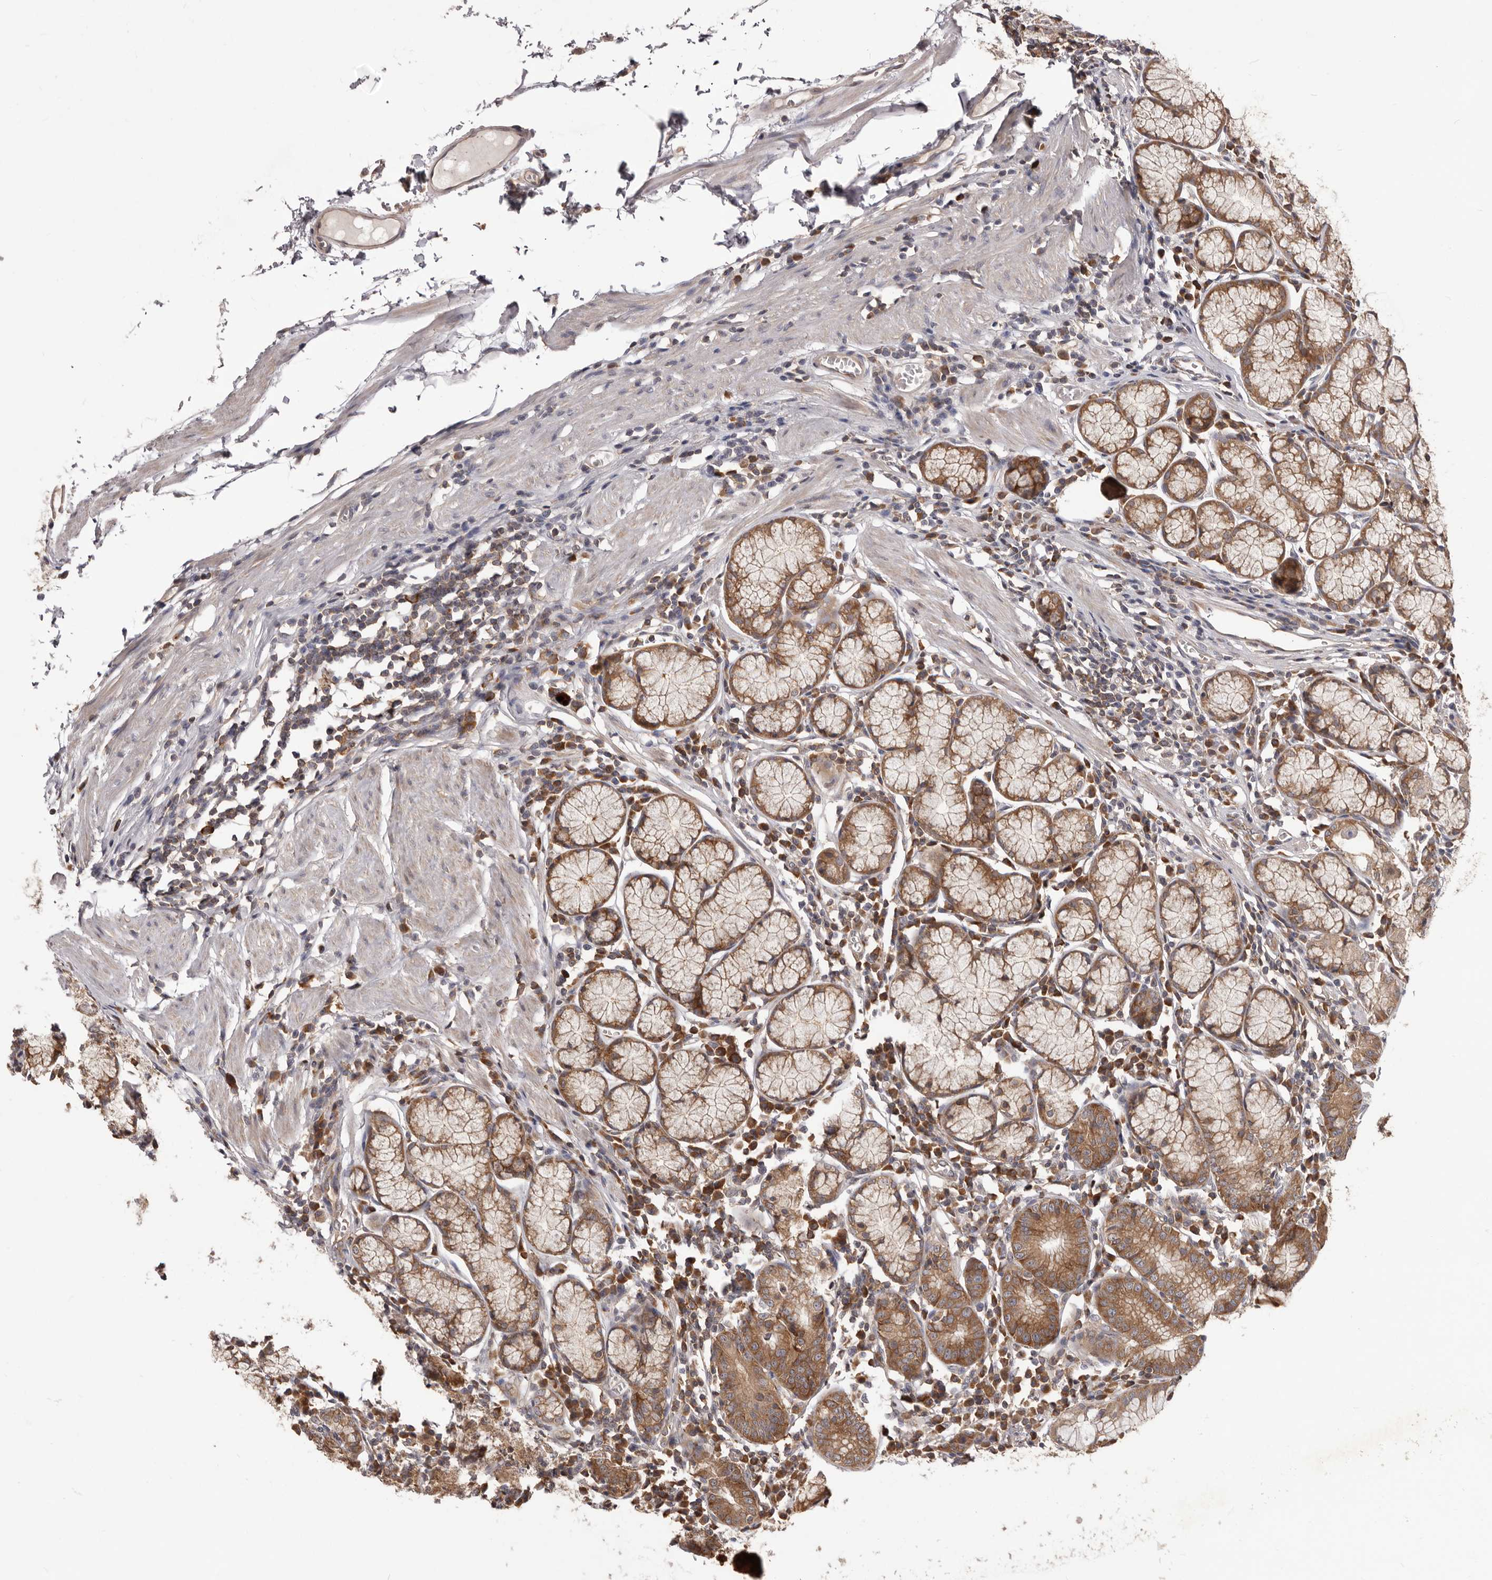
{"staining": {"intensity": "moderate", "quantity": ">75%", "location": "cytoplasmic/membranous"}, "tissue": "stomach", "cell_type": "Glandular cells", "image_type": "normal", "snomed": [{"axis": "morphology", "description": "Normal tissue, NOS"}, {"axis": "topography", "description": "Stomach"}], "caption": "Immunohistochemical staining of unremarkable stomach shows medium levels of moderate cytoplasmic/membranous expression in about >75% of glandular cells. The staining was performed using DAB (3,3'-diaminobenzidine), with brown indicating positive protein expression. Nuclei are stained blue with hematoxylin.", "gene": "HBS1L", "patient": {"sex": "male", "age": 55}}